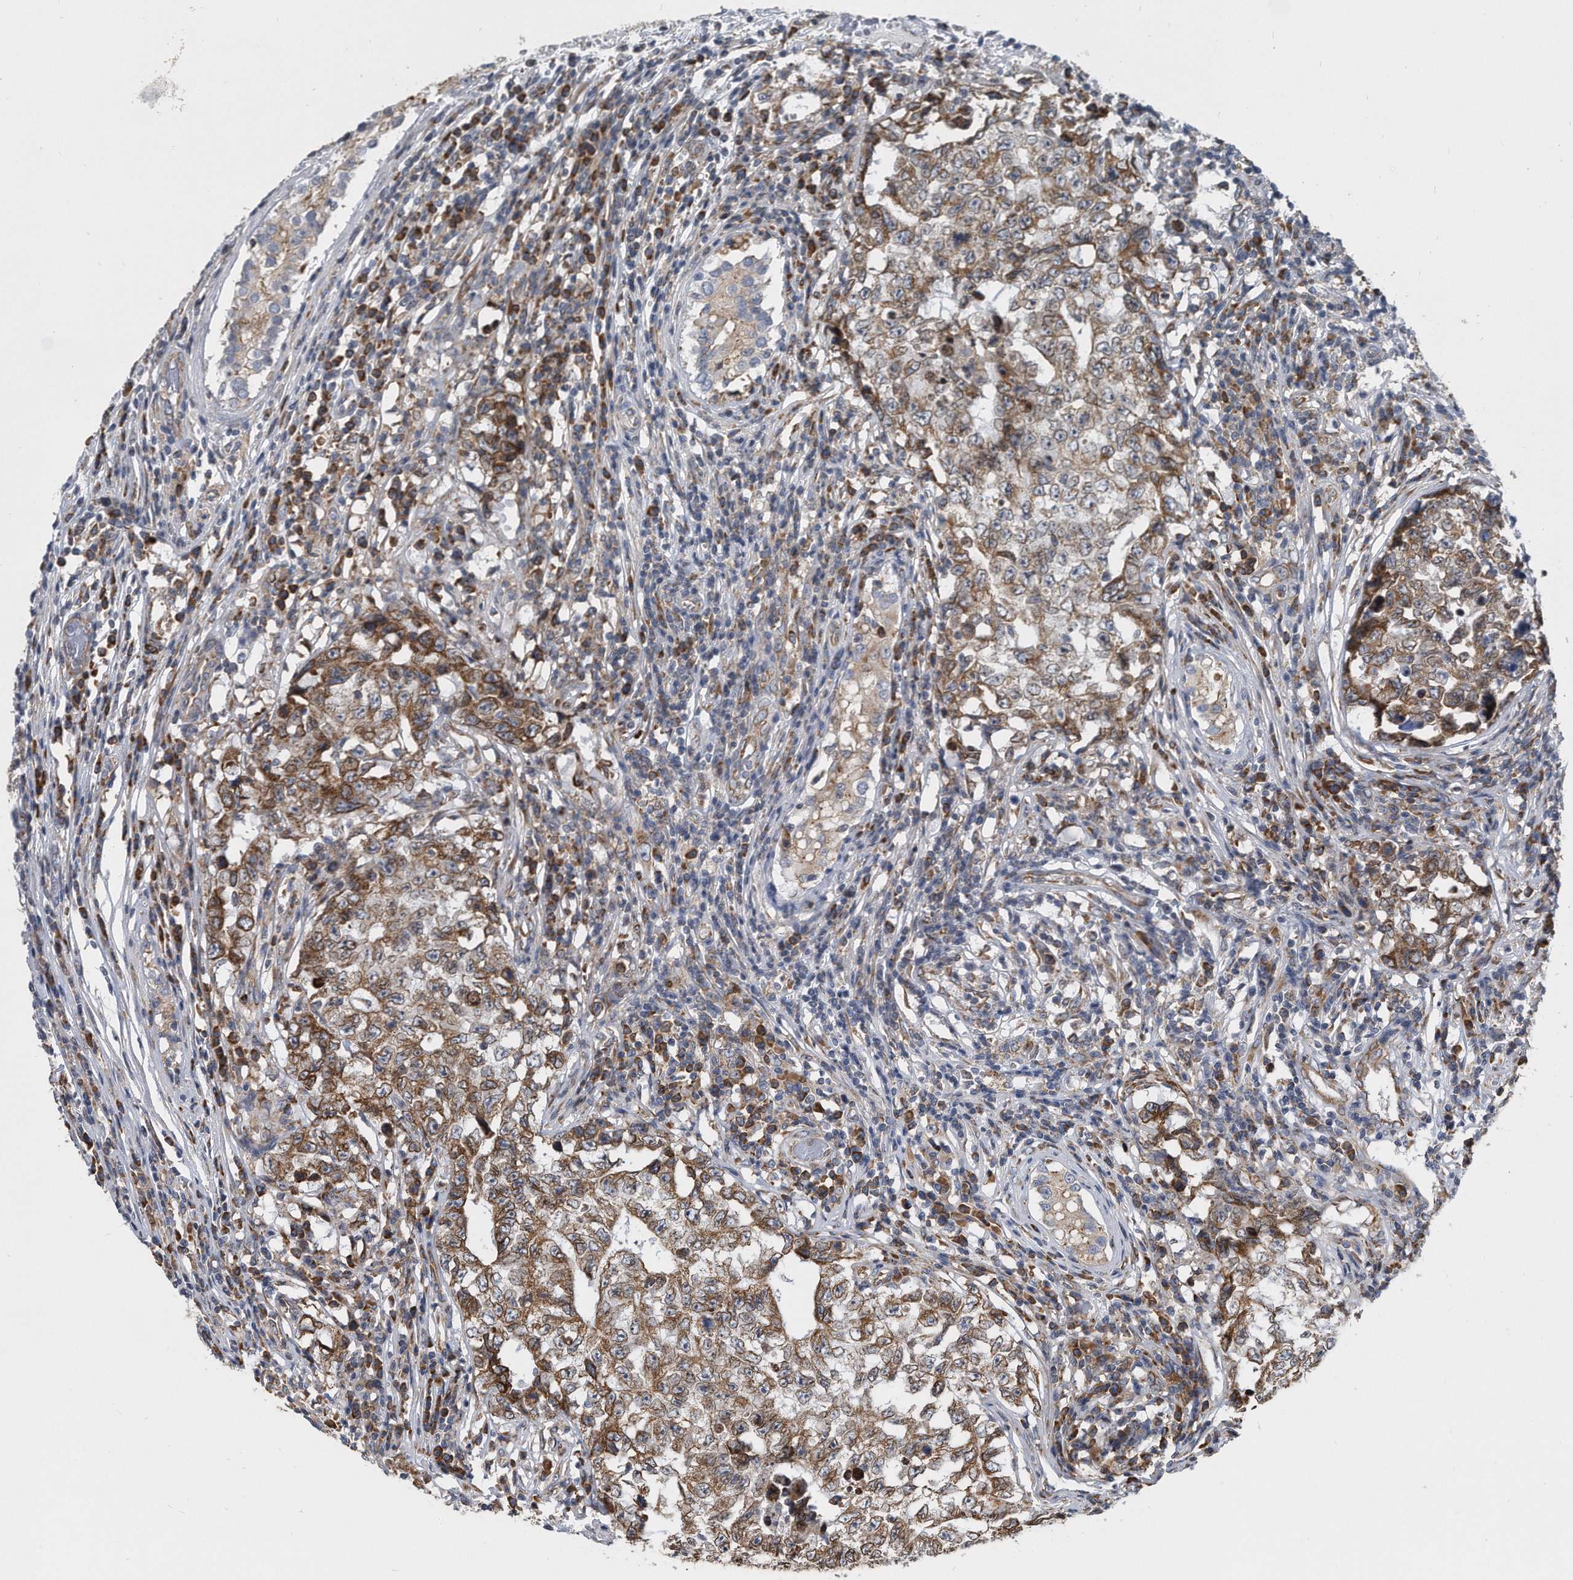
{"staining": {"intensity": "moderate", "quantity": ">75%", "location": "cytoplasmic/membranous"}, "tissue": "testis cancer", "cell_type": "Tumor cells", "image_type": "cancer", "snomed": [{"axis": "morphology", "description": "Carcinoma, Embryonal, NOS"}, {"axis": "topography", "description": "Testis"}], "caption": "Brown immunohistochemical staining in testis embryonal carcinoma exhibits moderate cytoplasmic/membranous staining in approximately >75% of tumor cells.", "gene": "CCDC47", "patient": {"sex": "male", "age": 26}}